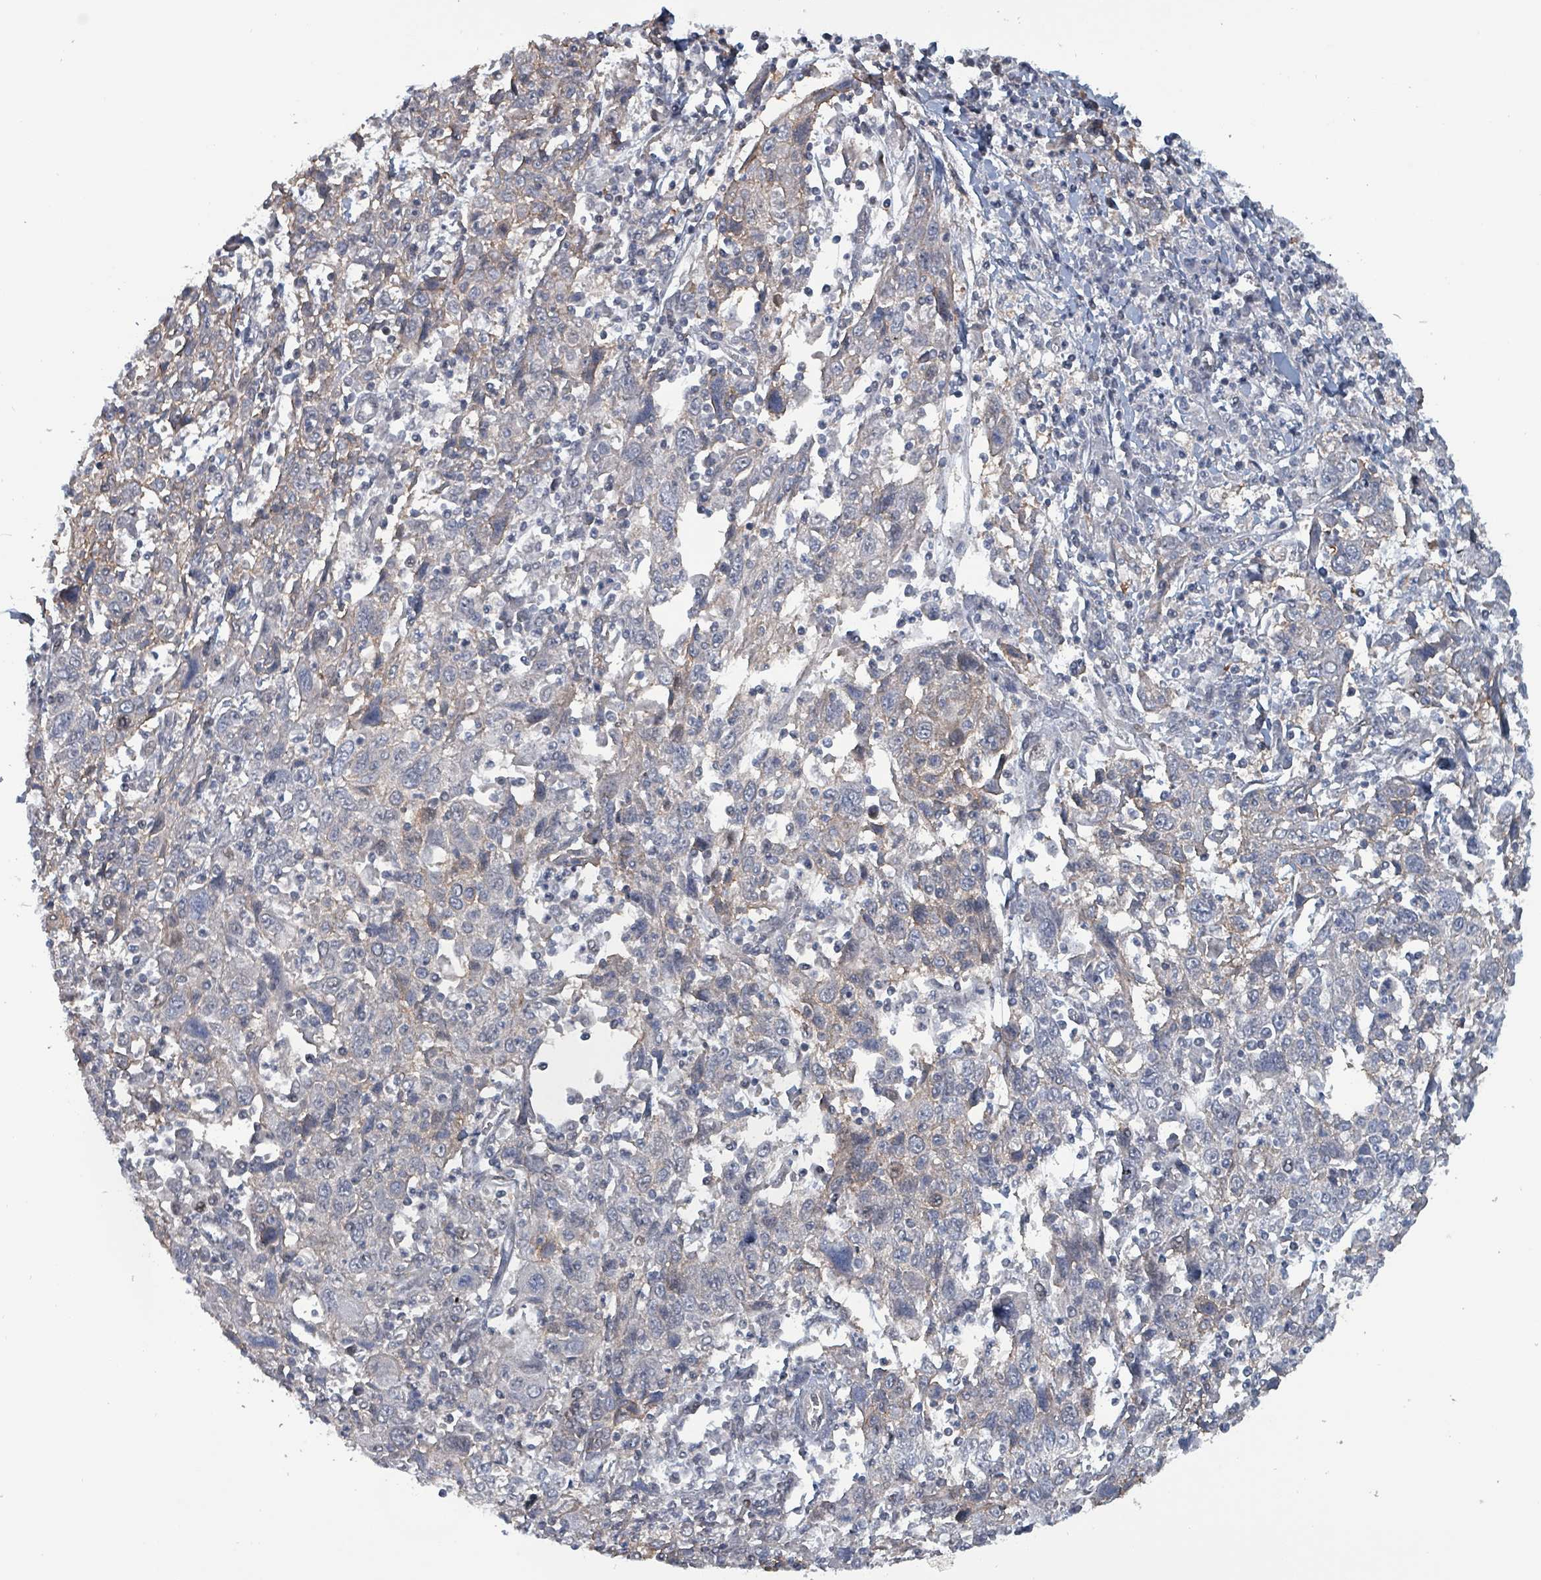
{"staining": {"intensity": "negative", "quantity": "none", "location": "none"}, "tissue": "cervical cancer", "cell_type": "Tumor cells", "image_type": "cancer", "snomed": [{"axis": "morphology", "description": "Squamous cell carcinoma, NOS"}, {"axis": "topography", "description": "Cervix"}], "caption": "IHC image of human squamous cell carcinoma (cervical) stained for a protein (brown), which shows no expression in tumor cells.", "gene": "BIVM", "patient": {"sex": "female", "age": 46}}